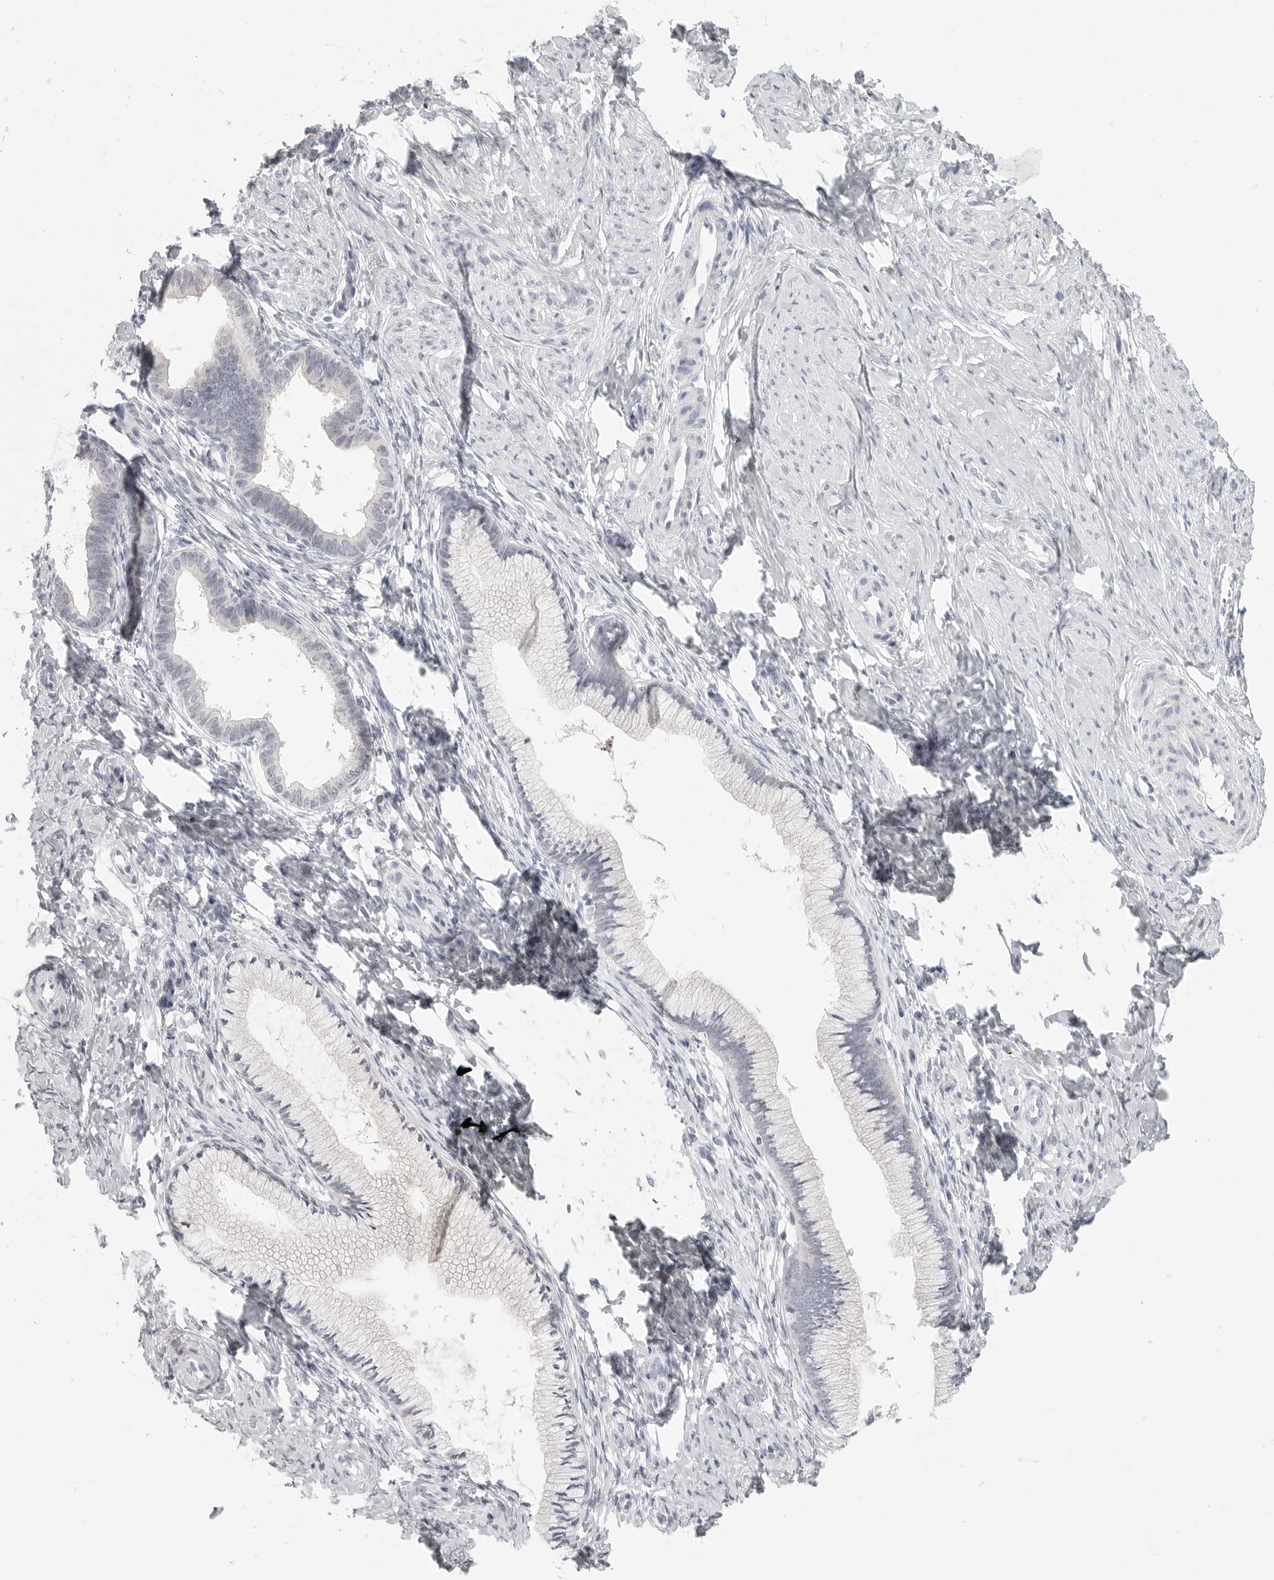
{"staining": {"intensity": "negative", "quantity": "none", "location": "none"}, "tissue": "cervix", "cell_type": "Glandular cells", "image_type": "normal", "snomed": [{"axis": "morphology", "description": "Normal tissue, NOS"}, {"axis": "topography", "description": "Cervix"}], "caption": "Immunohistochemistry (IHC) image of unremarkable cervix: human cervix stained with DAB (3,3'-diaminobenzidine) exhibits no significant protein staining in glandular cells.", "gene": "HMGCS2", "patient": {"sex": "female", "age": 36}}